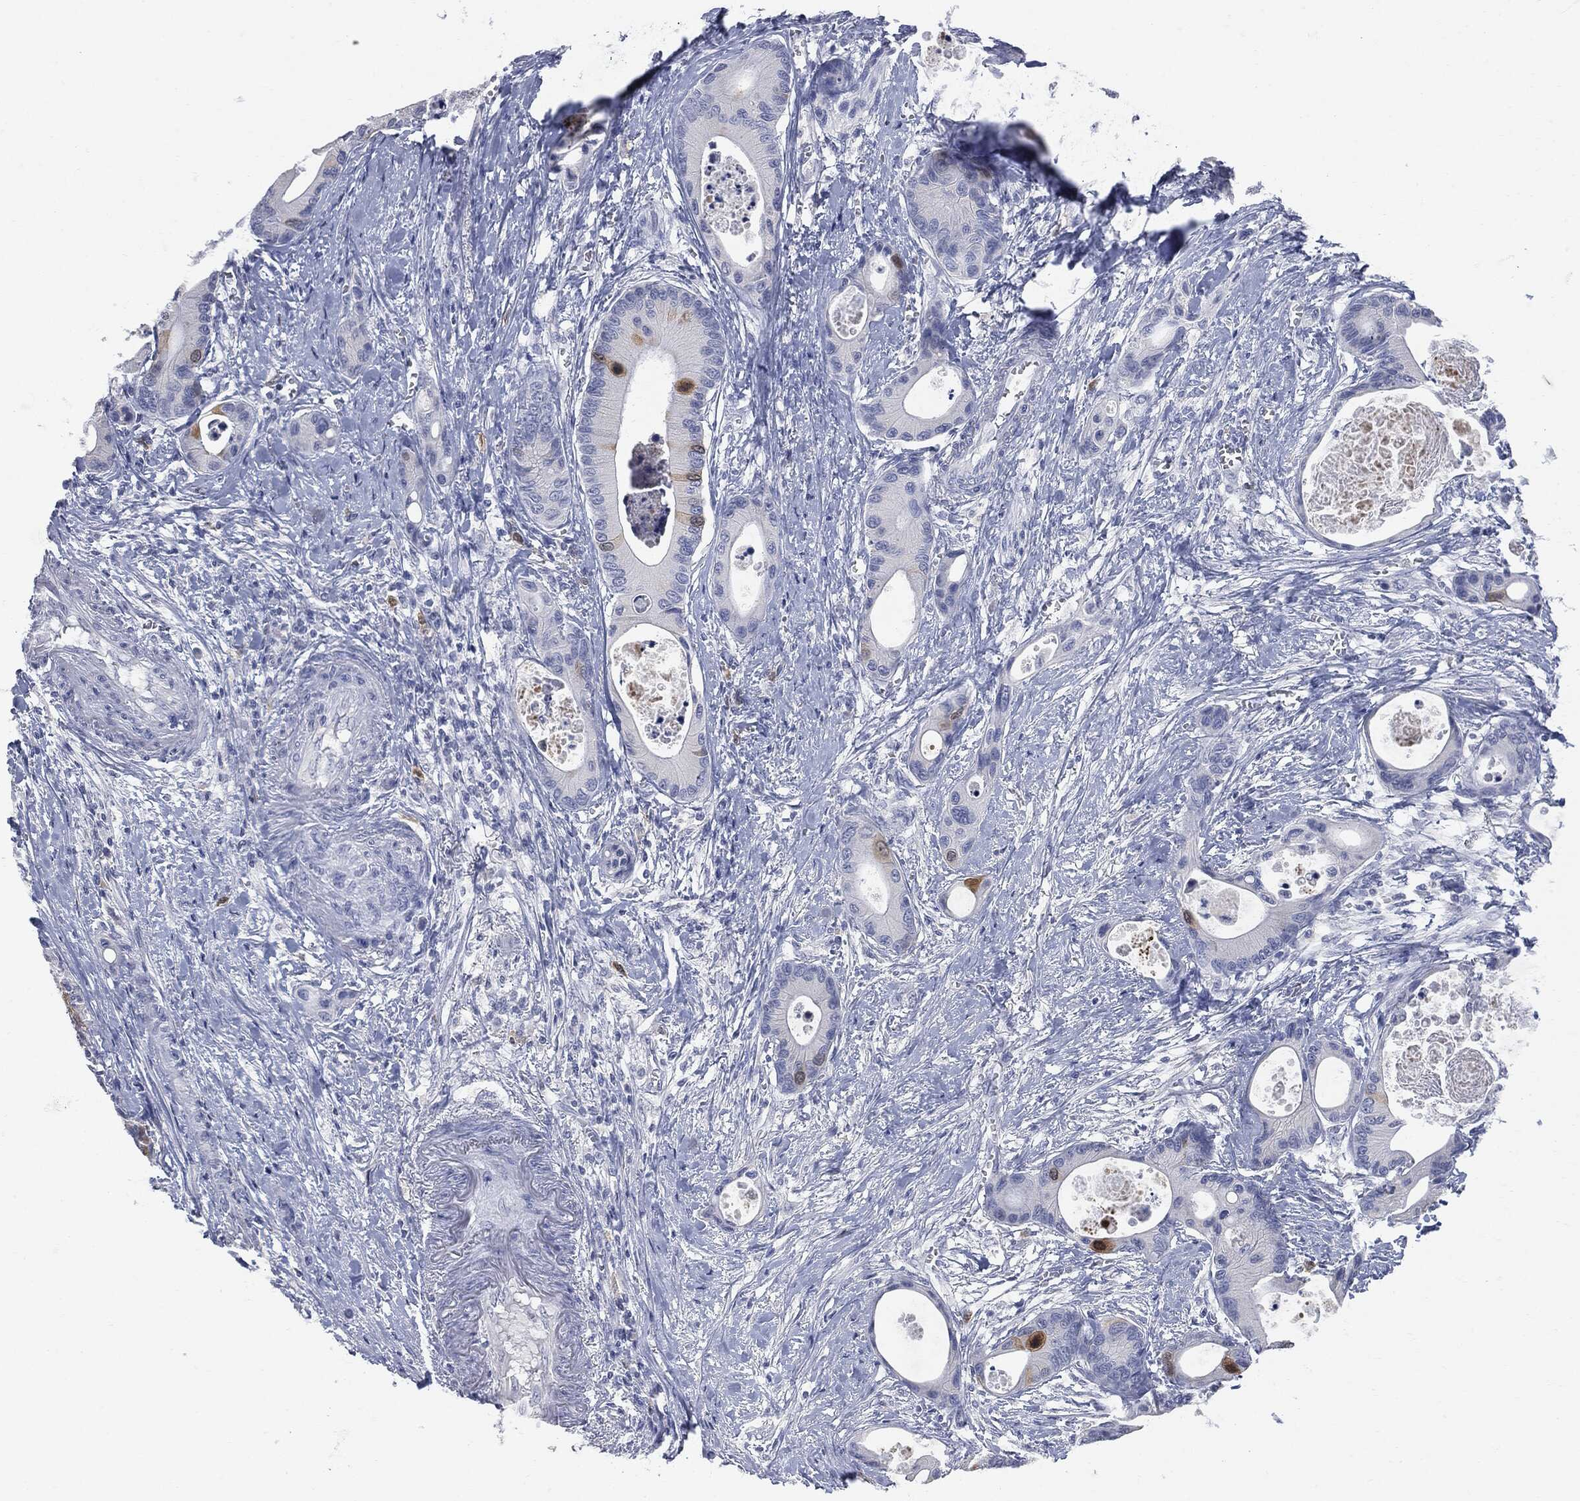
{"staining": {"intensity": "strong", "quantity": "<25%", "location": "cytoplasmic/membranous"}, "tissue": "colorectal cancer", "cell_type": "Tumor cells", "image_type": "cancer", "snomed": [{"axis": "morphology", "description": "Adenocarcinoma, NOS"}, {"axis": "topography", "description": "Colon"}], "caption": "Approximately <25% of tumor cells in adenocarcinoma (colorectal) display strong cytoplasmic/membranous protein positivity as visualized by brown immunohistochemical staining.", "gene": "UBE2C", "patient": {"sex": "female", "age": 78}}